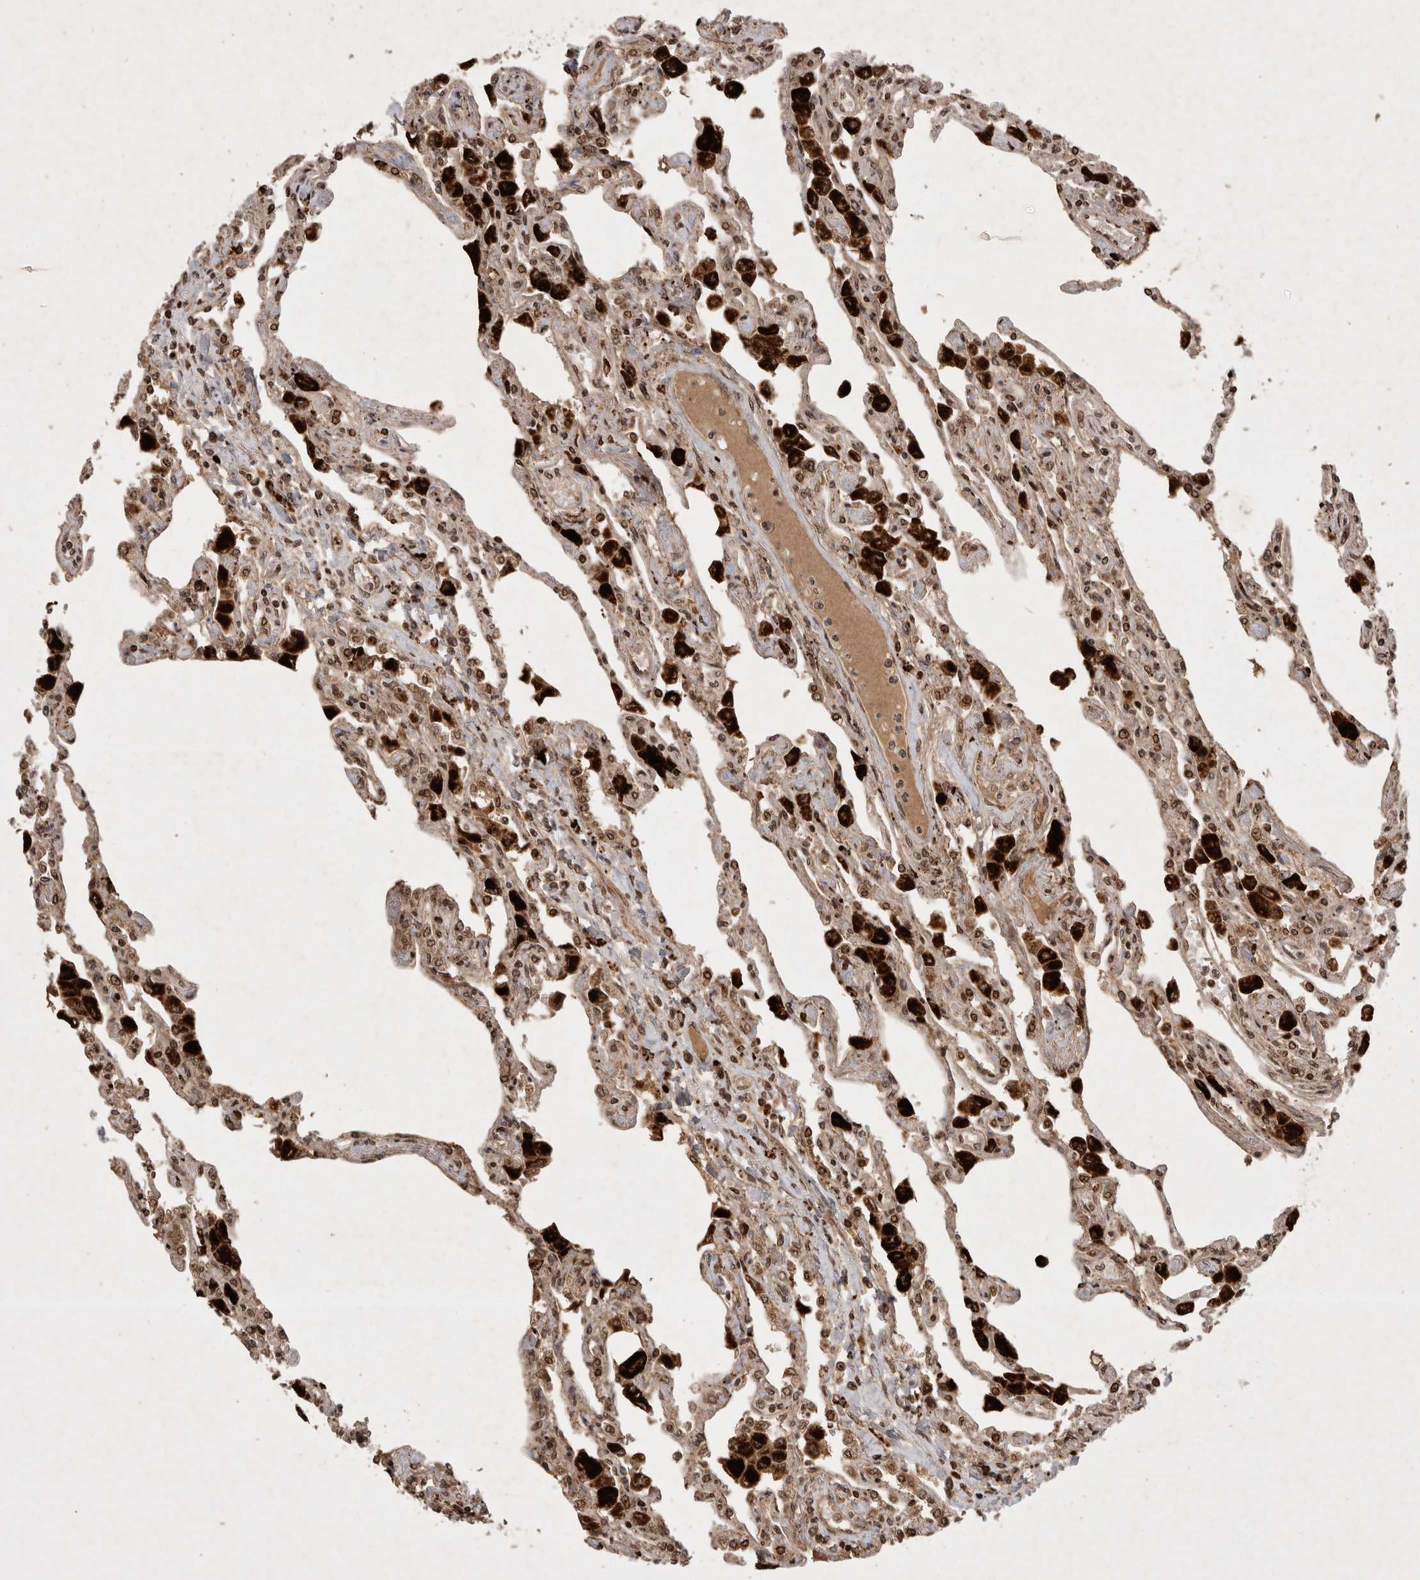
{"staining": {"intensity": "moderate", "quantity": "25%-75%", "location": "cytoplasmic/membranous,nuclear"}, "tissue": "lung", "cell_type": "Alveolar cells", "image_type": "normal", "snomed": [{"axis": "morphology", "description": "Normal tissue, NOS"}, {"axis": "topography", "description": "Bronchus"}, {"axis": "topography", "description": "Lung"}], "caption": "Immunohistochemical staining of normal human lung demonstrates moderate cytoplasmic/membranous,nuclear protein expression in approximately 25%-75% of alveolar cells.", "gene": "FAM221A", "patient": {"sex": "female", "age": 49}}